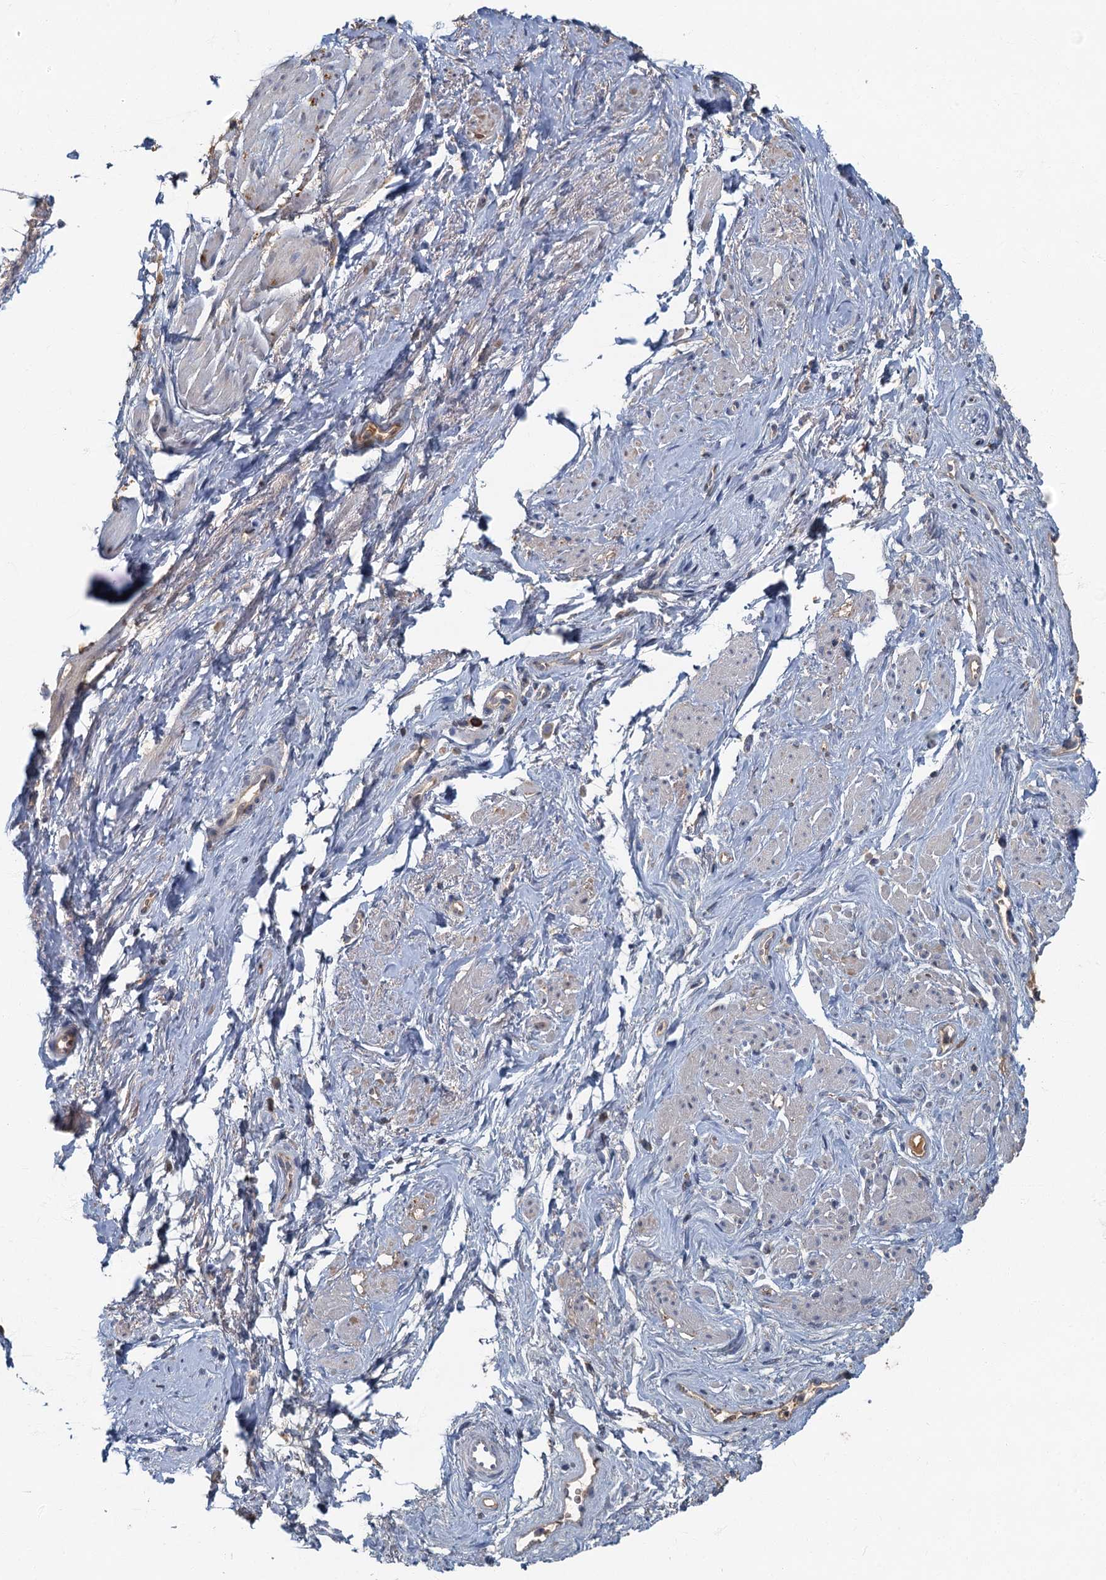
{"staining": {"intensity": "negative", "quantity": "none", "location": "none"}, "tissue": "smooth muscle", "cell_type": "Smooth muscle cells", "image_type": "normal", "snomed": [{"axis": "morphology", "description": "Normal tissue, NOS"}, {"axis": "topography", "description": "Smooth muscle"}, {"axis": "topography", "description": "Peripheral nerve tissue"}], "caption": "Smooth muscle cells show no significant positivity in unremarkable smooth muscle. (Stains: DAB IHC with hematoxylin counter stain, Microscopy: brightfield microscopy at high magnification).", "gene": "SPDYC", "patient": {"sex": "male", "age": 69}}